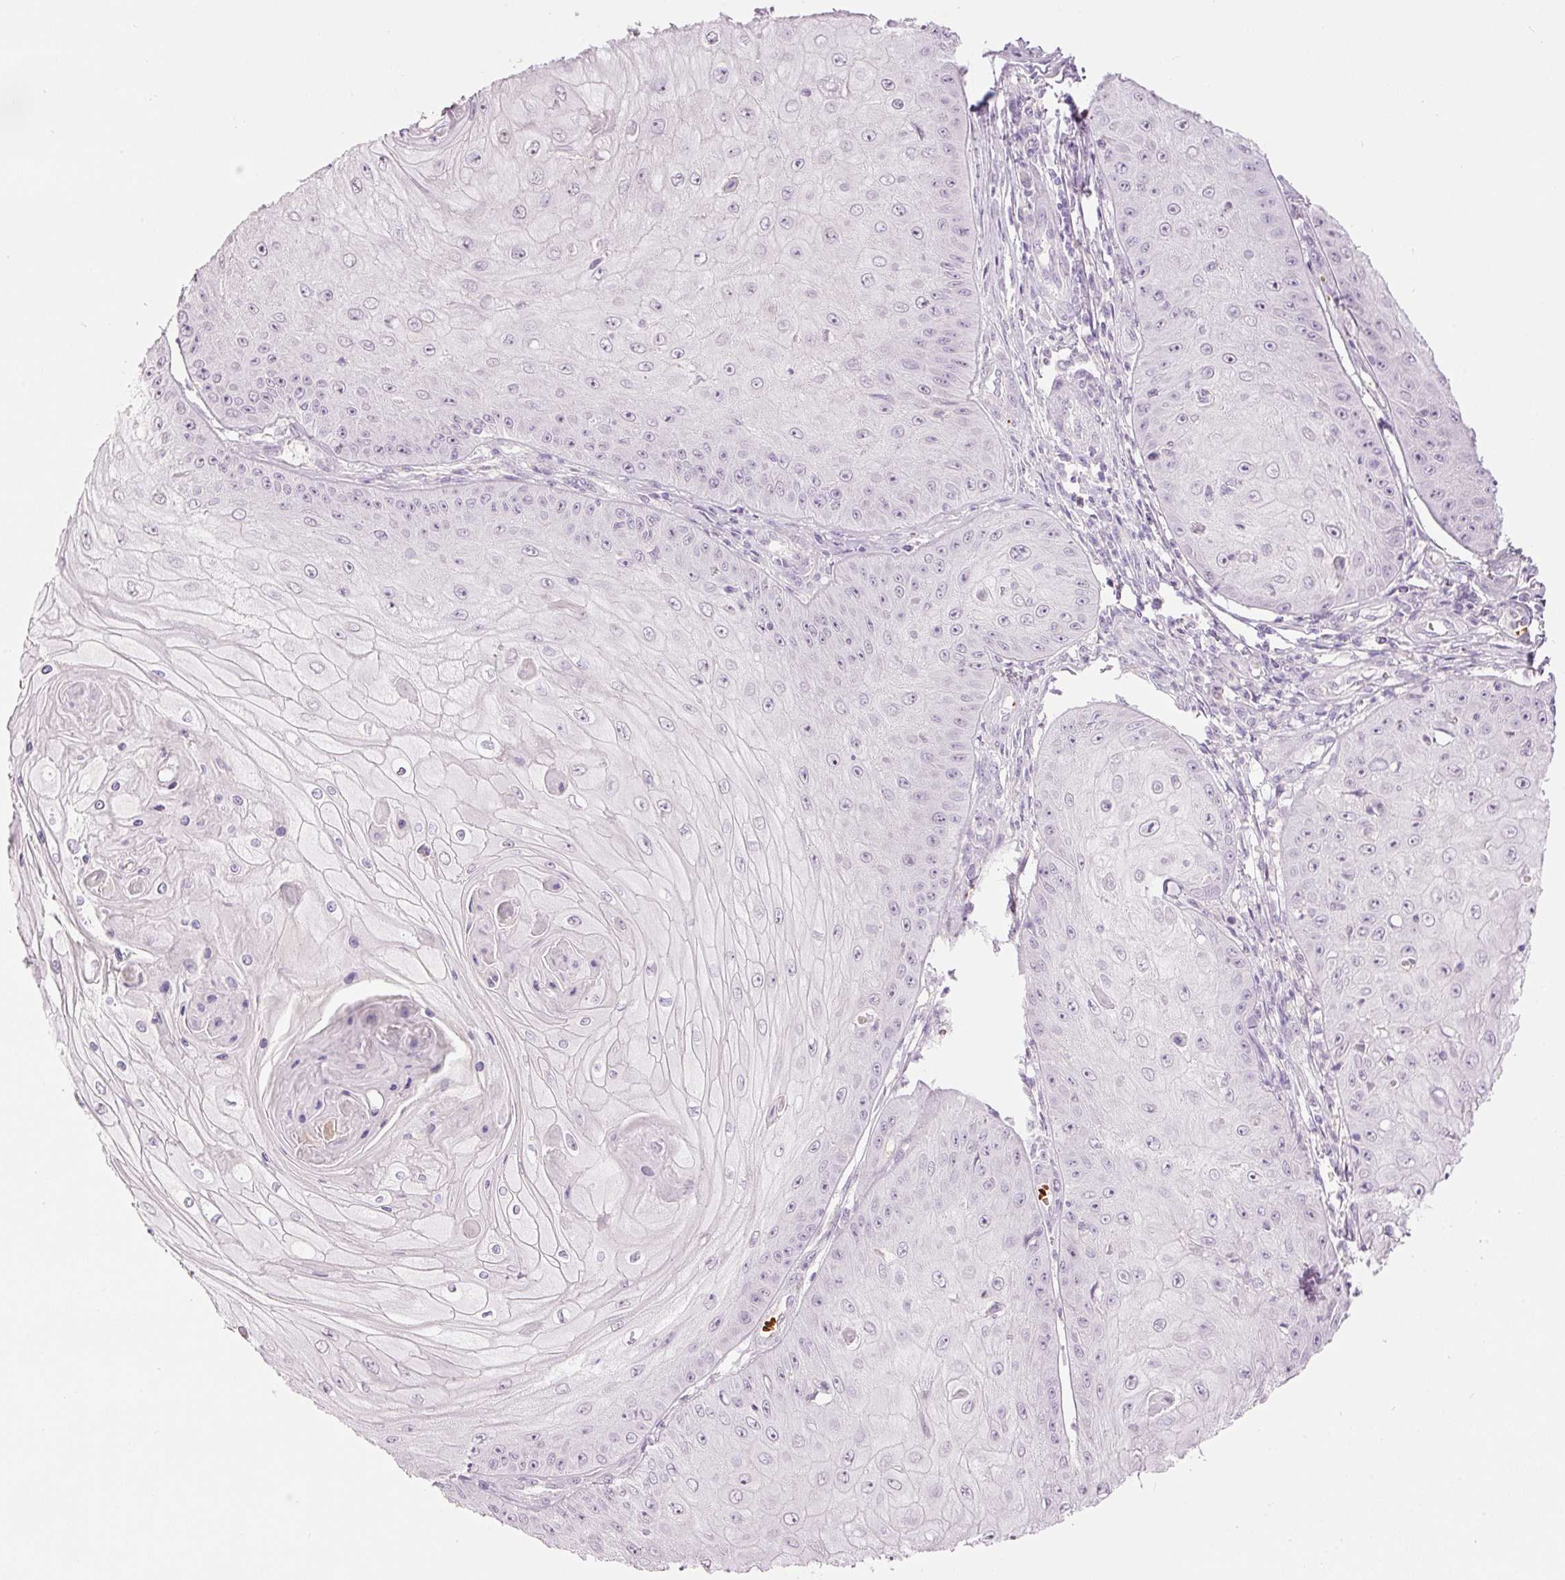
{"staining": {"intensity": "negative", "quantity": "none", "location": "none"}, "tissue": "skin cancer", "cell_type": "Tumor cells", "image_type": "cancer", "snomed": [{"axis": "morphology", "description": "Squamous cell carcinoma, NOS"}, {"axis": "topography", "description": "Skin"}], "caption": "Immunohistochemical staining of human skin cancer (squamous cell carcinoma) reveals no significant staining in tumor cells.", "gene": "LY6G6D", "patient": {"sex": "male", "age": 70}}